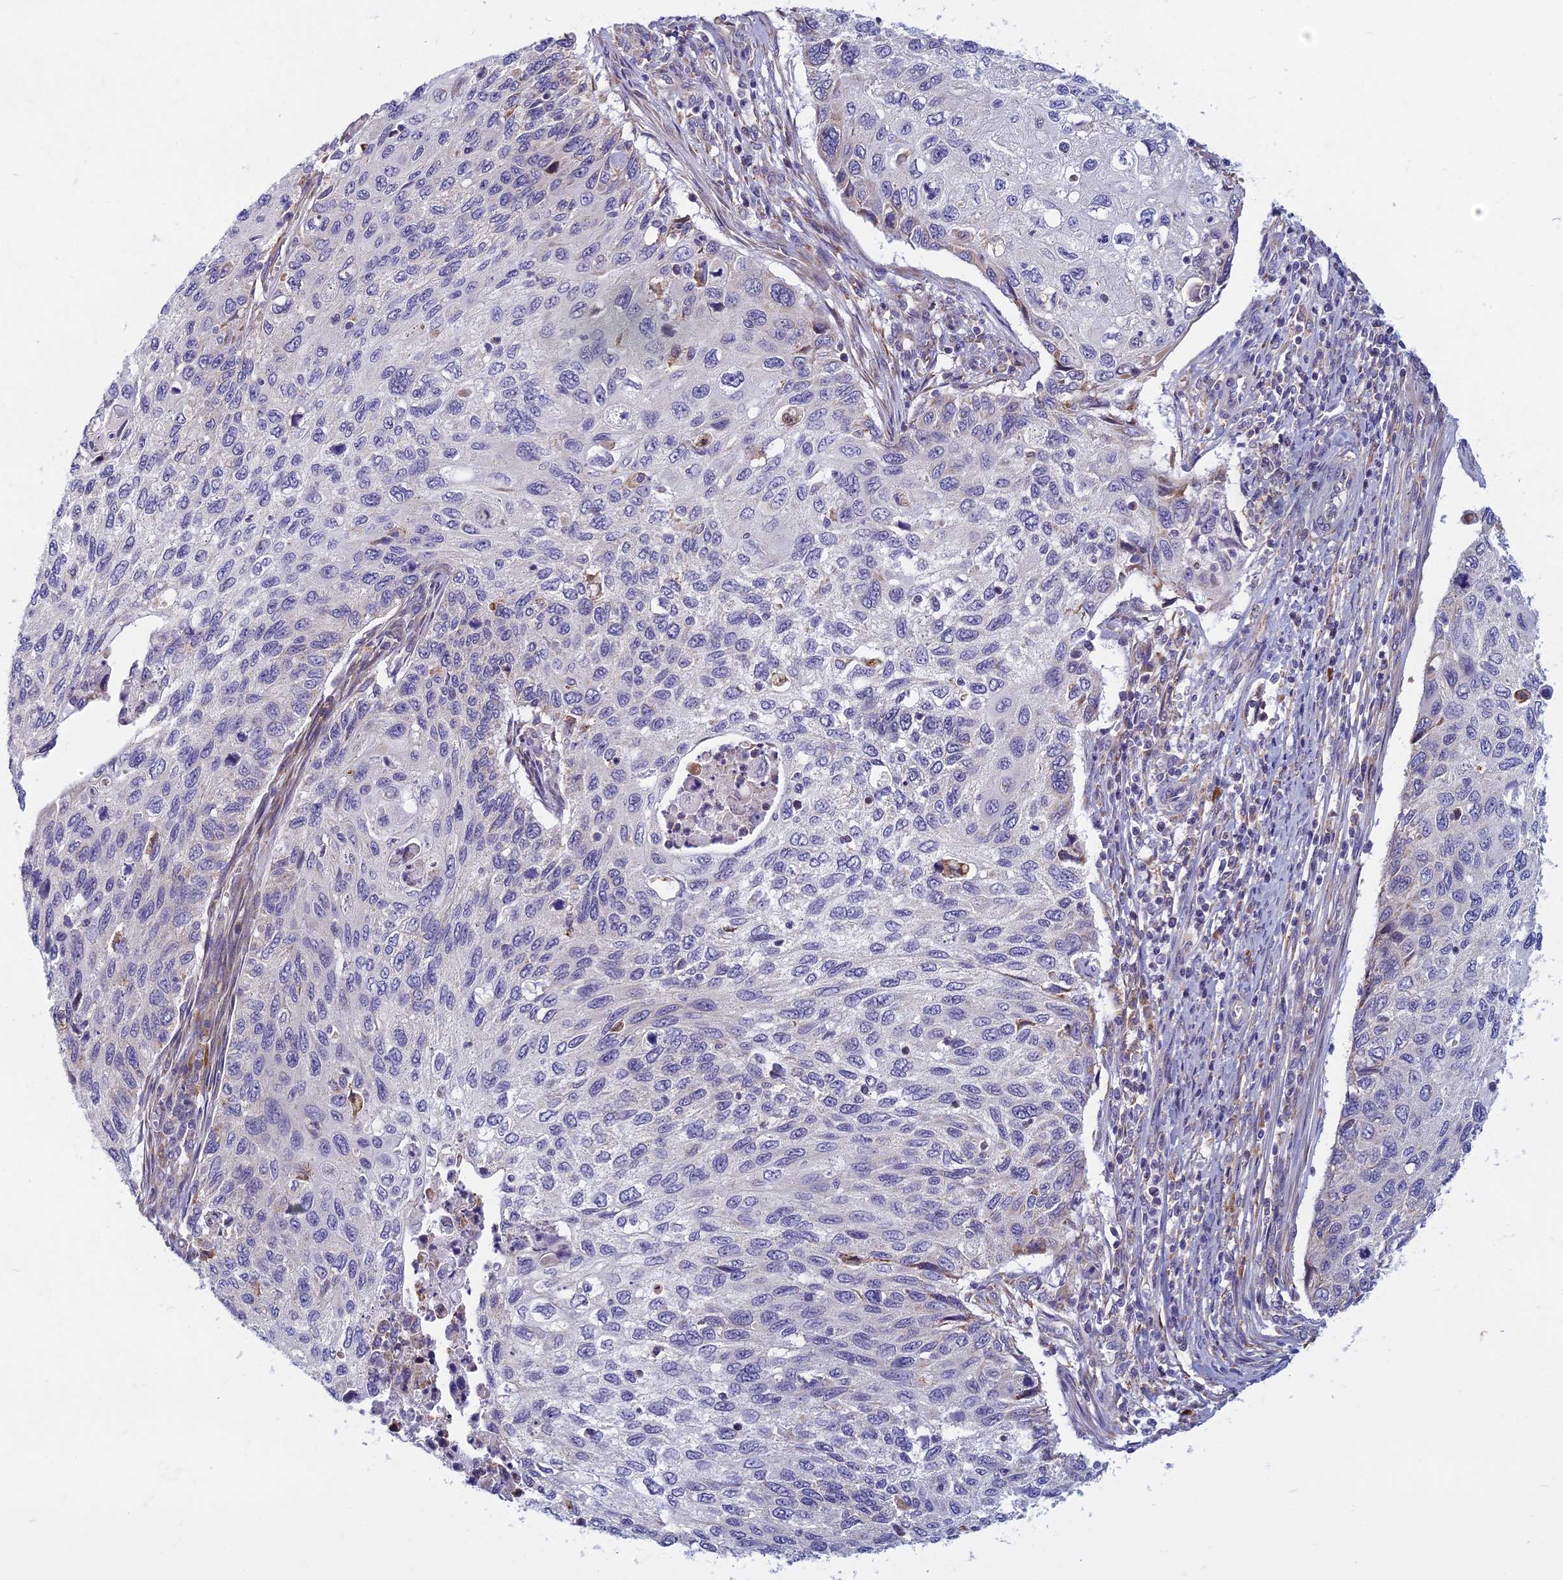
{"staining": {"intensity": "negative", "quantity": "none", "location": "none"}, "tissue": "cervical cancer", "cell_type": "Tumor cells", "image_type": "cancer", "snomed": [{"axis": "morphology", "description": "Squamous cell carcinoma, NOS"}, {"axis": "topography", "description": "Cervix"}], "caption": "Immunohistochemistry (IHC) histopathology image of human cervical cancer (squamous cell carcinoma) stained for a protein (brown), which exhibits no positivity in tumor cells.", "gene": "DDX51", "patient": {"sex": "female", "age": 70}}